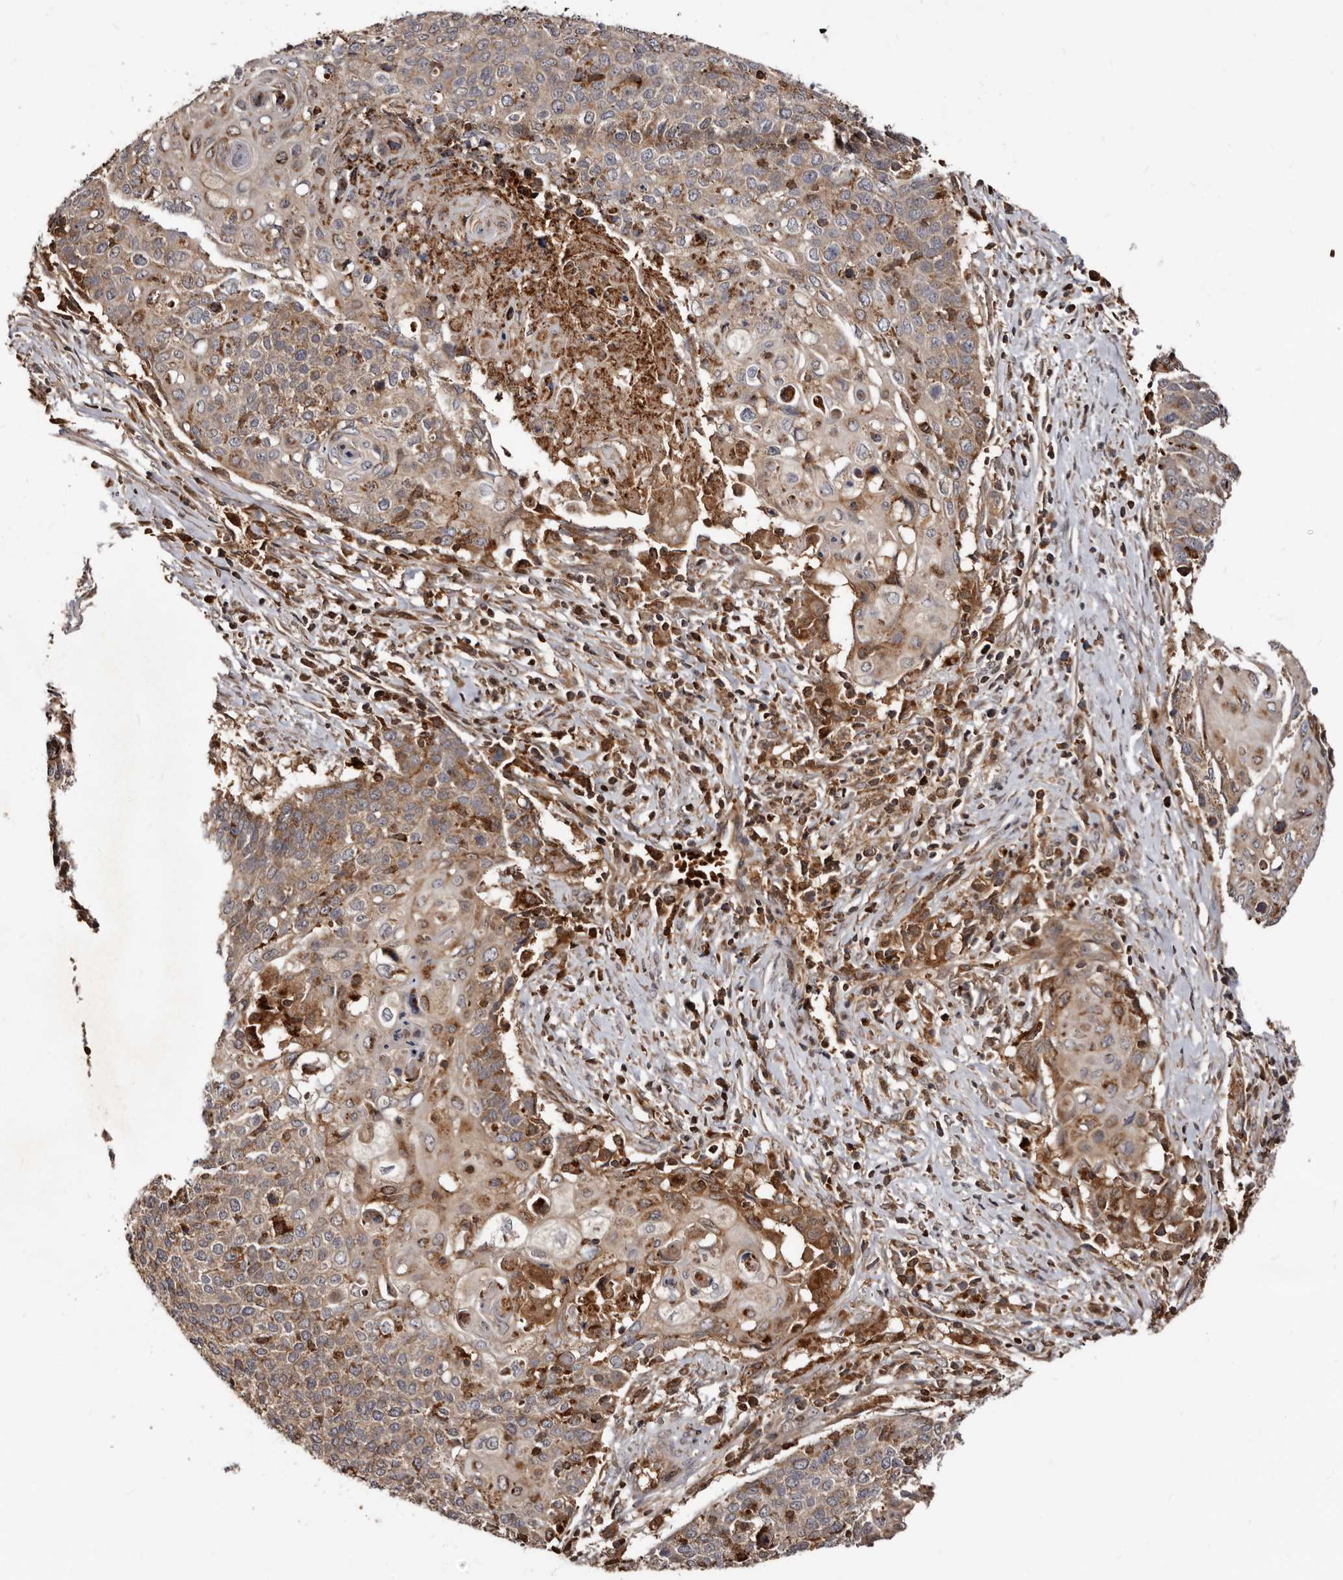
{"staining": {"intensity": "weak", "quantity": "25%-75%", "location": "cytoplasmic/membranous"}, "tissue": "cervical cancer", "cell_type": "Tumor cells", "image_type": "cancer", "snomed": [{"axis": "morphology", "description": "Squamous cell carcinoma, NOS"}, {"axis": "topography", "description": "Cervix"}], "caption": "IHC photomicrograph of neoplastic tissue: cervical squamous cell carcinoma stained using immunohistochemistry (IHC) displays low levels of weak protein expression localized specifically in the cytoplasmic/membranous of tumor cells, appearing as a cytoplasmic/membranous brown color.", "gene": "BAX", "patient": {"sex": "female", "age": 39}}